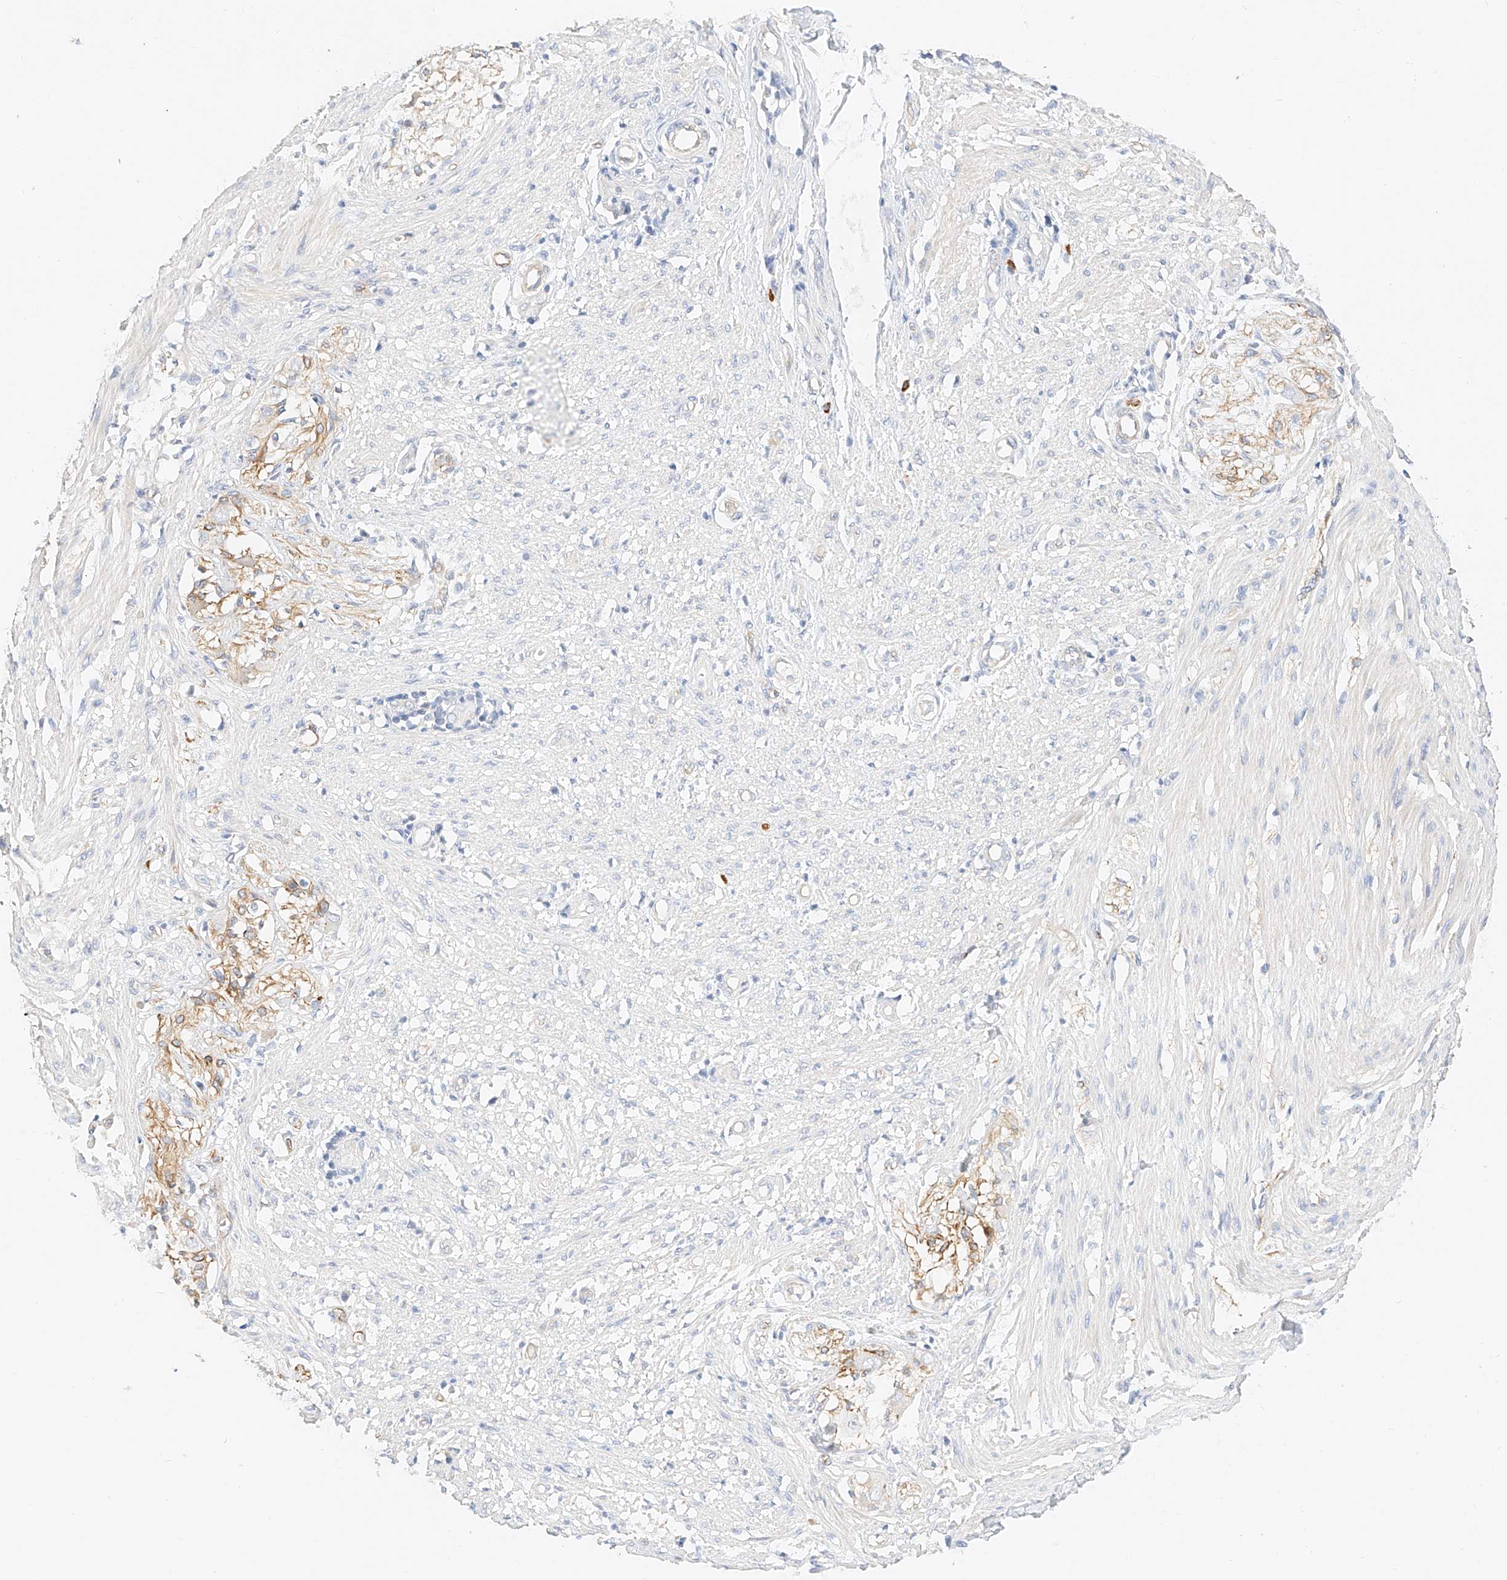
{"staining": {"intensity": "negative", "quantity": "none", "location": "none"}, "tissue": "smooth muscle", "cell_type": "Smooth muscle cells", "image_type": "normal", "snomed": [{"axis": "morphology", "description": "Normal tissue, NOS"}, {"axis": "morphology", "description": "Adenocarcinoma, NOS"}, {"axis": "topography", "description": "Colon"}, {"axis": "topography", "description": "Peripheral nerve tissue"}], "caption": "DAB immunohistochemical staining of unremarkable smooth muscle displays no significant expression in smooth muscle cells.", "gene": "CDCP2", "patient": {"sex": "male", "age": 14}}